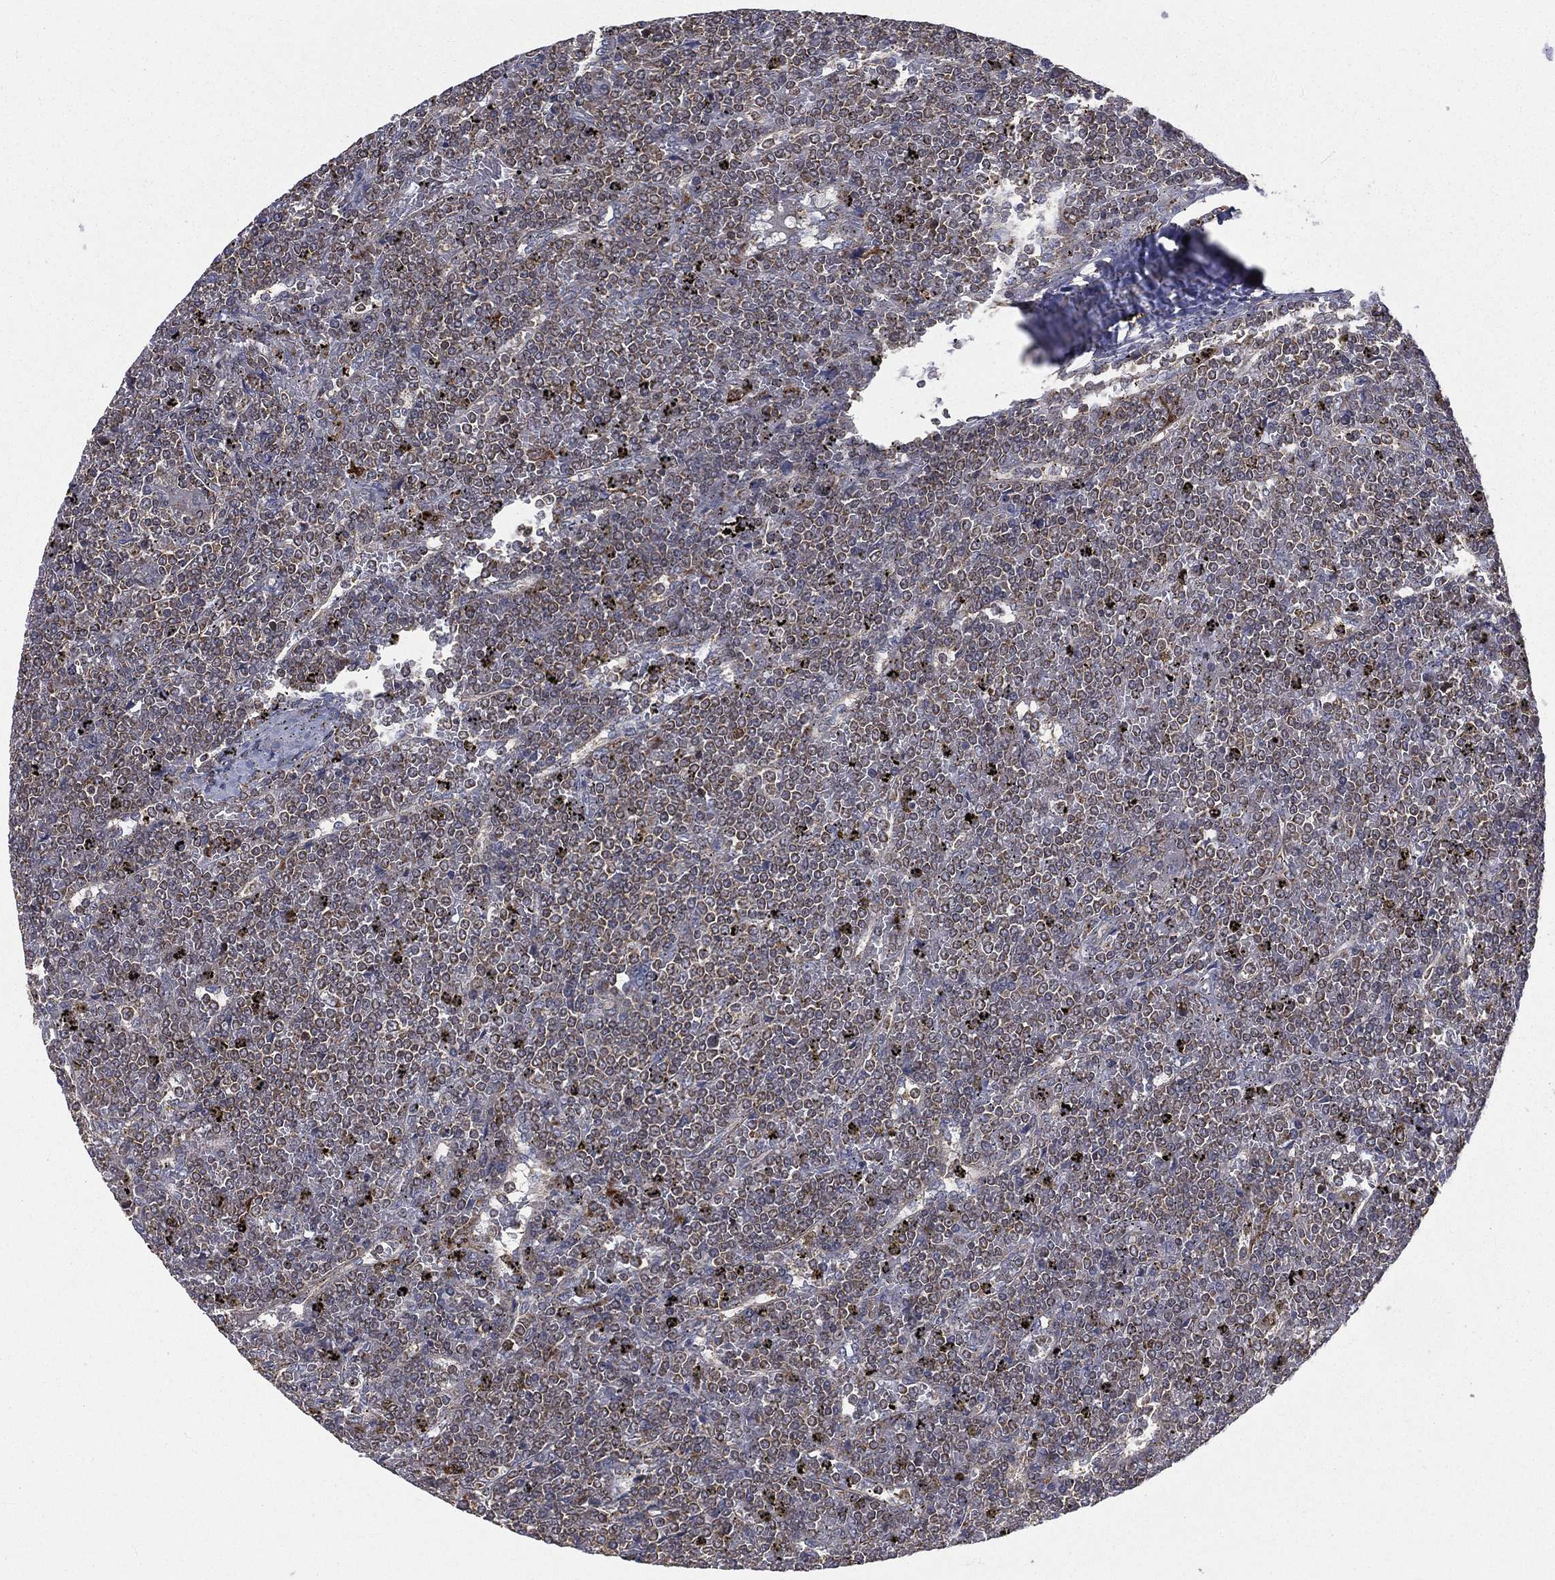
{"staining": {"intensity": "strong", "quantity": "<25%", "location": "cytoplasmic/membranous"}, "tissue": "lymphoma", "cell_type": "Tumor cells", "image_type": "cancer", "snomed": [{"axis": "morphology", "description": "Malignant lymphoma, non-Hodgkin's type, Low grade"}, {"axis": "topography", "description": "Spleen"}], "caption": "Immunohistochemistry (IHC) histopathology image of neoplastic tissue: low-grade malignant lymphoma, non-Hodgkin's type stained using IHC shows medium levels of strong protein expression localized specifically in the cytoplasmic/membranous of tumor cells, appearing as a cytoplasmic/membranous brown color.", "gene": "RIN3", "patient": {"sex": "female", "age": 19}}